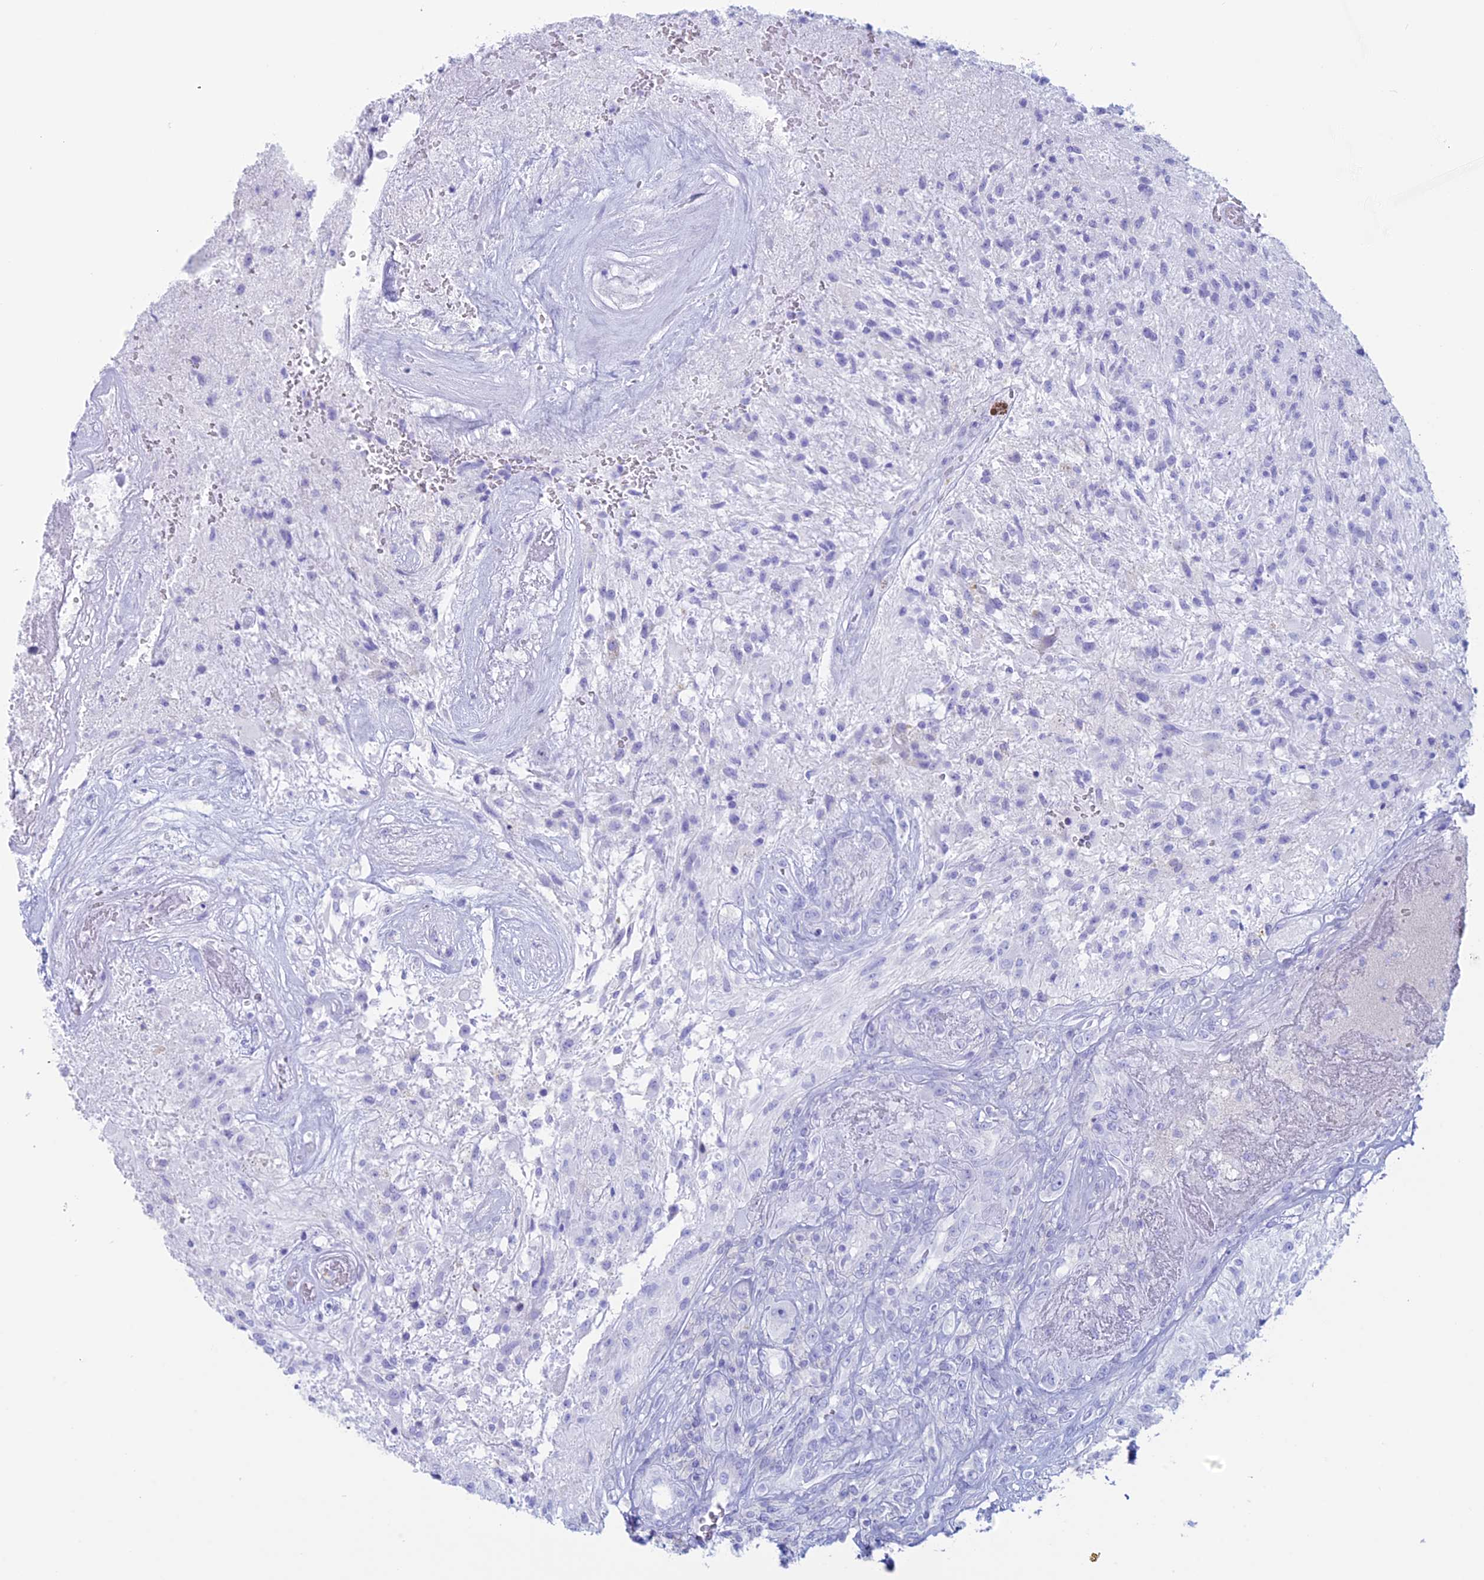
{"staining": {"intensity": "negative", "quantity": "none", "location": "none"}, "tissue": "glioma", "cell_type": "Tumor cells", "image_type": "cancer", "snomed": [{"axis": "morphology", "description": "Glioma, malignant, High grade"}, {"axis": "topography", "description": "Brain"}], "caption": "Micrograph shows no protein staining in tumor cells of glioma tissue.", "gene": "RP1", "patient": {"sex": "male", "age": 56}}